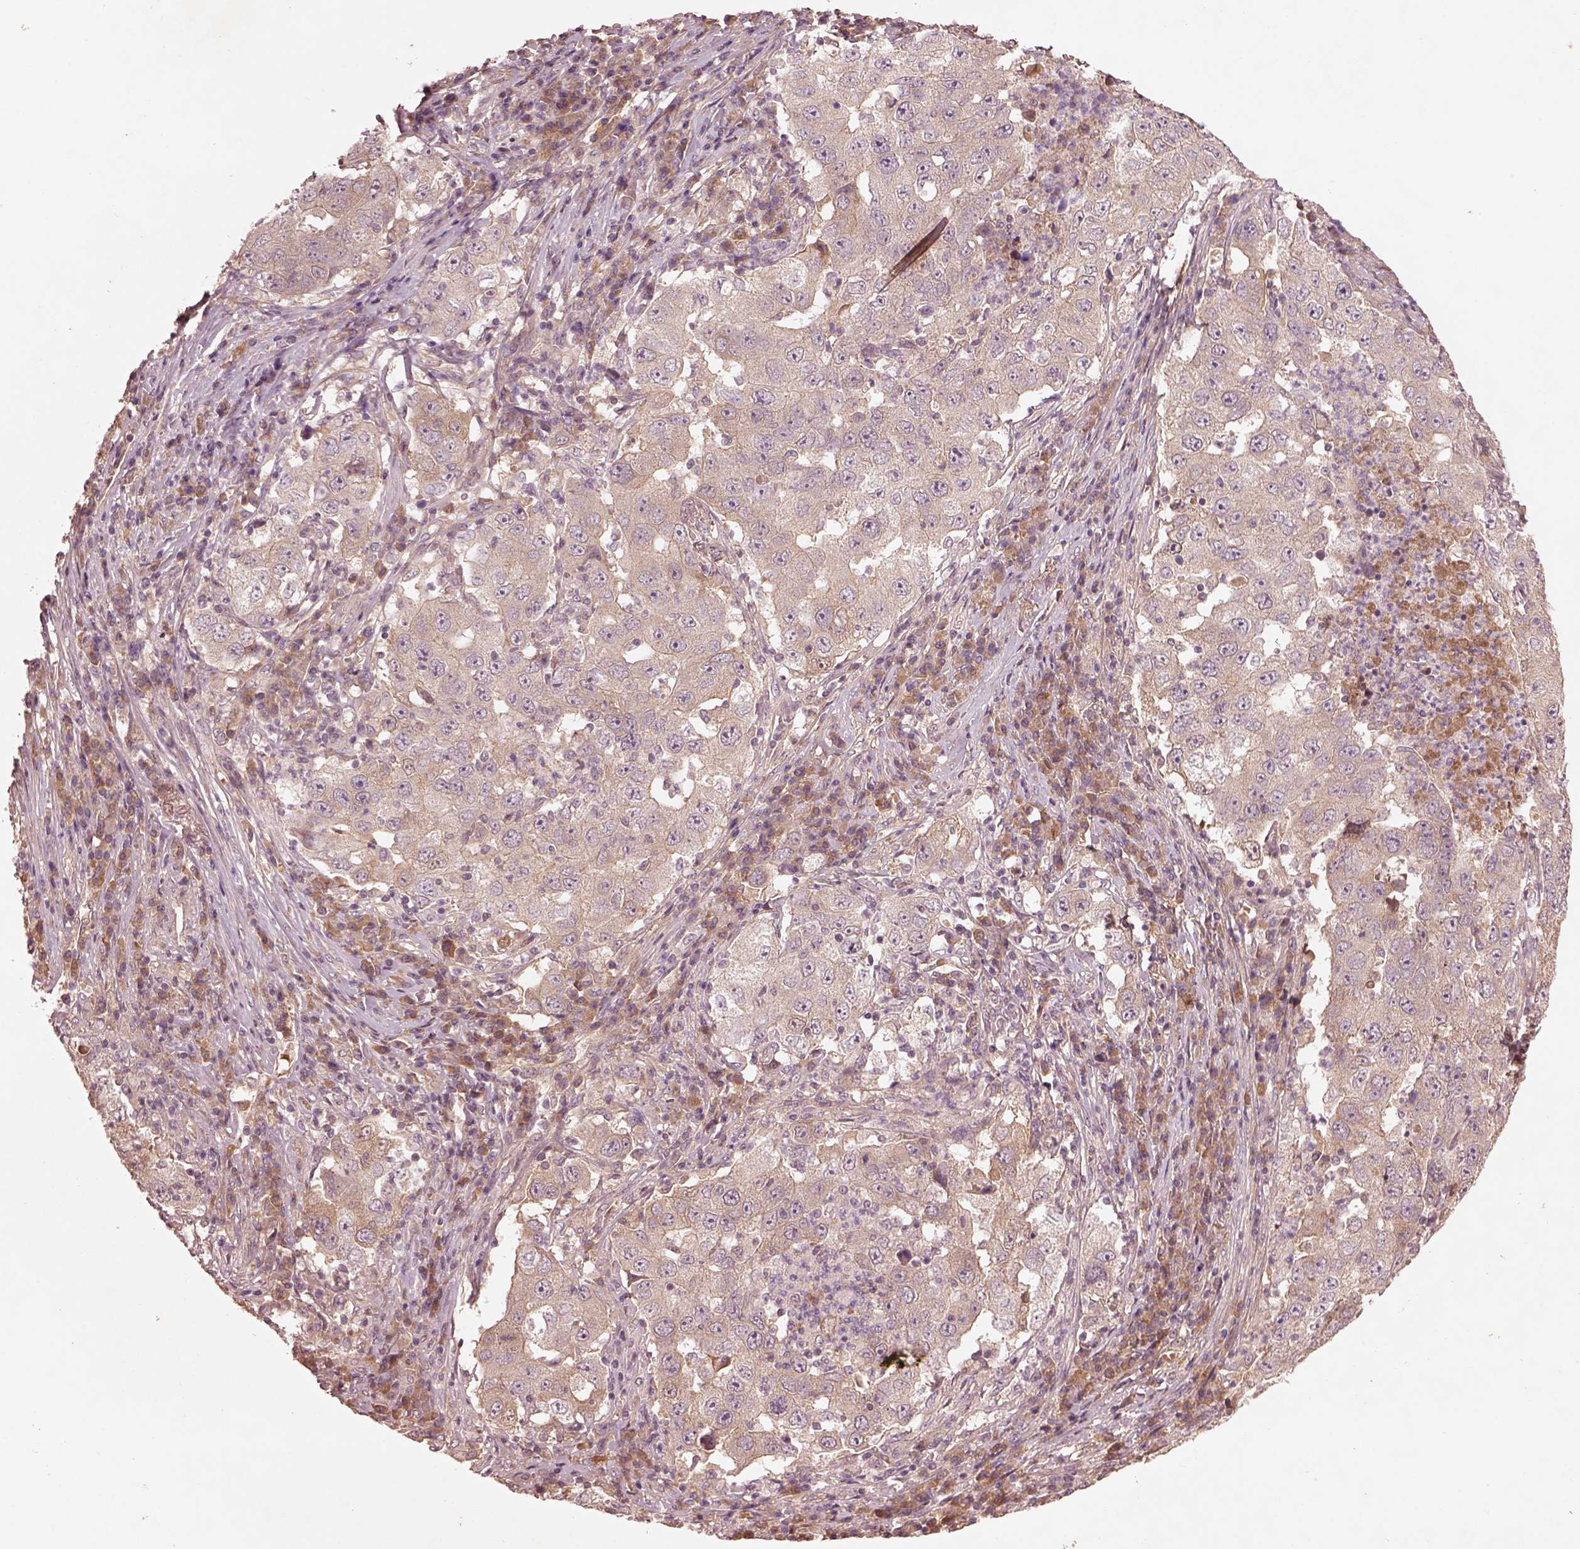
{"staining": {"intensity": "weak", "quantity": "25%-75%", "location": "cytoplasmic/membranous"}, "tissue": "lung cancer", "cell_type": "Tumor cells", "image_type": "cancer", "snomed": [{"axis": "morphology", "description": "Adenocarcinoma, NOS"}, {"axis": "topography", "description": "Lung"}], "caption": "A low amount of weak cytoplasmic/membranous positivity is seen in approximately 25%-75% of tumor cells in adenocarcinoma (lung) tissue.", "gene": "FAM234A", "patient": {"sex": "male", "age": 73}}